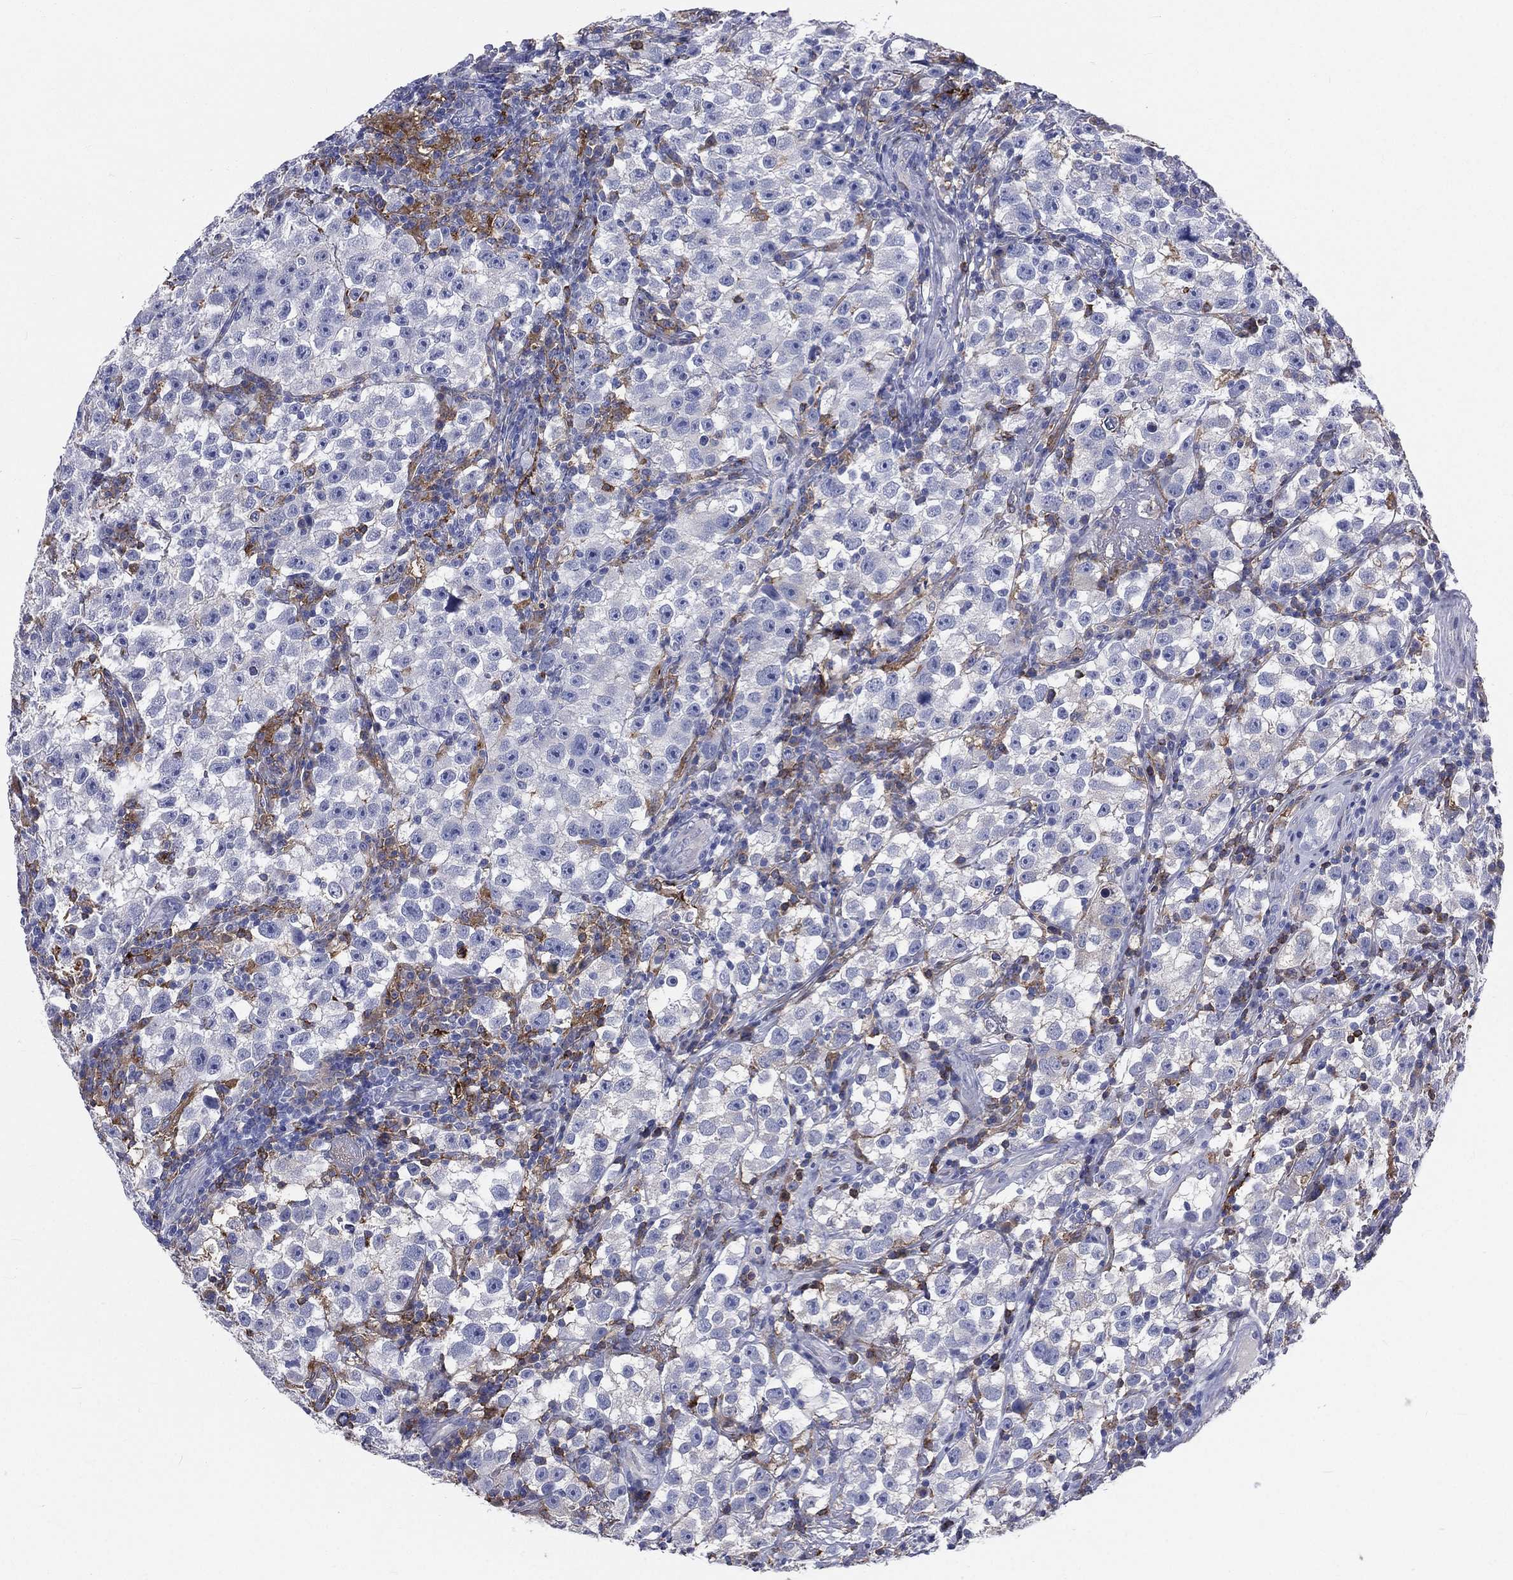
{"staining": {"intensity": "negative", "quantity": "none", "location": "none"}, "tissue": "testis cancer", "cell_type": "Tumor cells", "image_type": "cancer", "snomed": [{"axis": "morphology", "description": "Seminoma, NOS"}, {"axis": "topography", "description": "Testis"}], "caption": "Seminoma (testis) was stained to show a protein in brown. There is no significant expression in tumor cells.", "gene": "BASP1", "patient": {"sex": "male", "age": 22}}